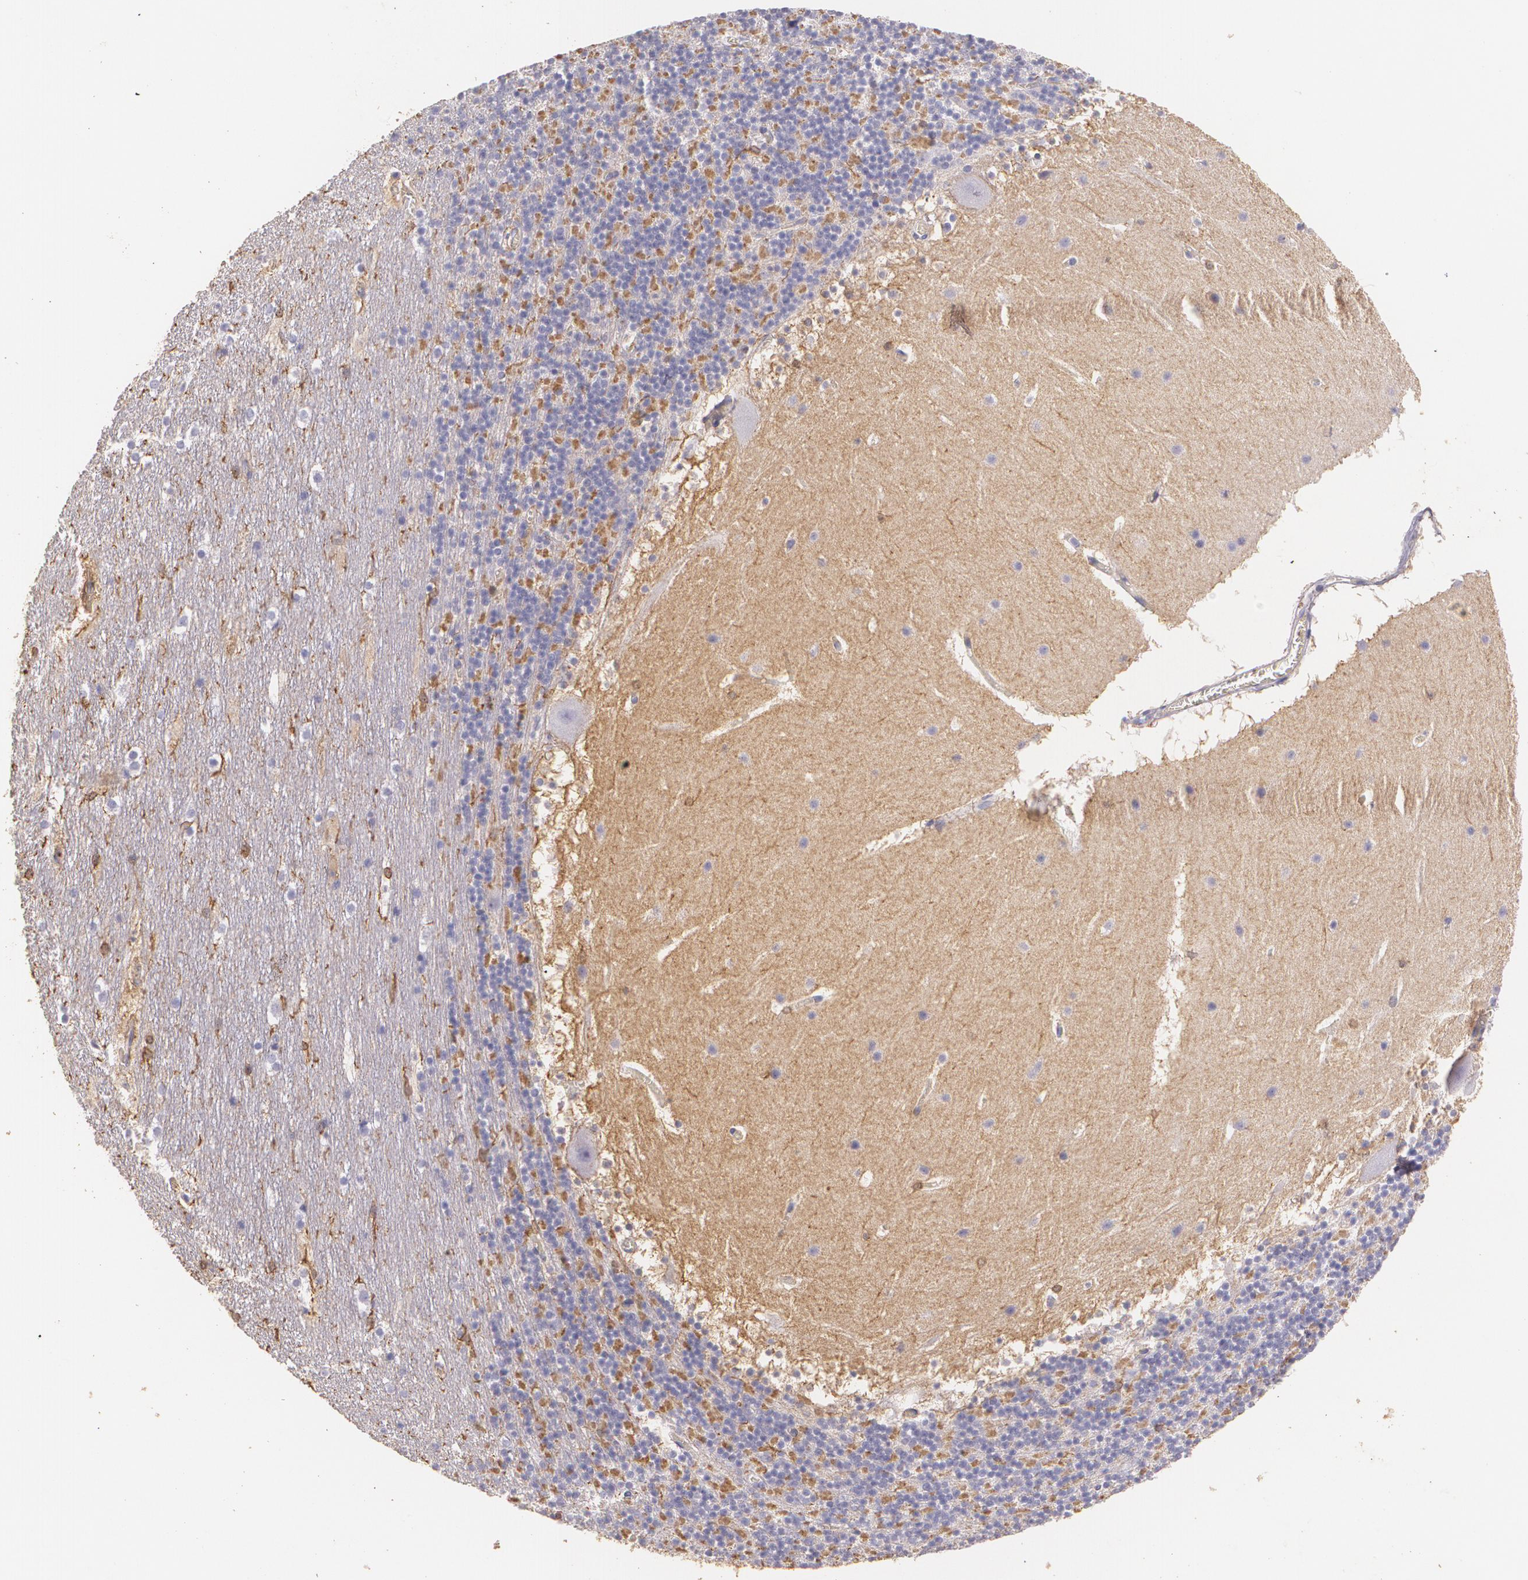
{"staining": {"intensity": "moderate", "quantity": "<25%", "location": "cytoplasmic/membranous"}, "tissue": "cerebellum", "cell_type": "Cells in granular layer", "image_type": "normal", "snomed": [{"axis": "morphology", "description": "Normal tissue, NOS"}, {"axis": "topography", "description": "Cerebellum"}], "caption": "IHC staining of benign cerebellum, which exhibits low levels of moderate cytoplasmic/membranous positivity in approximately <25% of cells in granular layer indicating moderate cytoplasmic/membranous protein expression. The staining was performed using DAB (3,3'-diaminobenzidine) (brown) for protein detection and nuclei were counterstained in hematoxylin (blue).", "gene": "TGFBR1", "patient": {"sex": "male", "age": 45}}